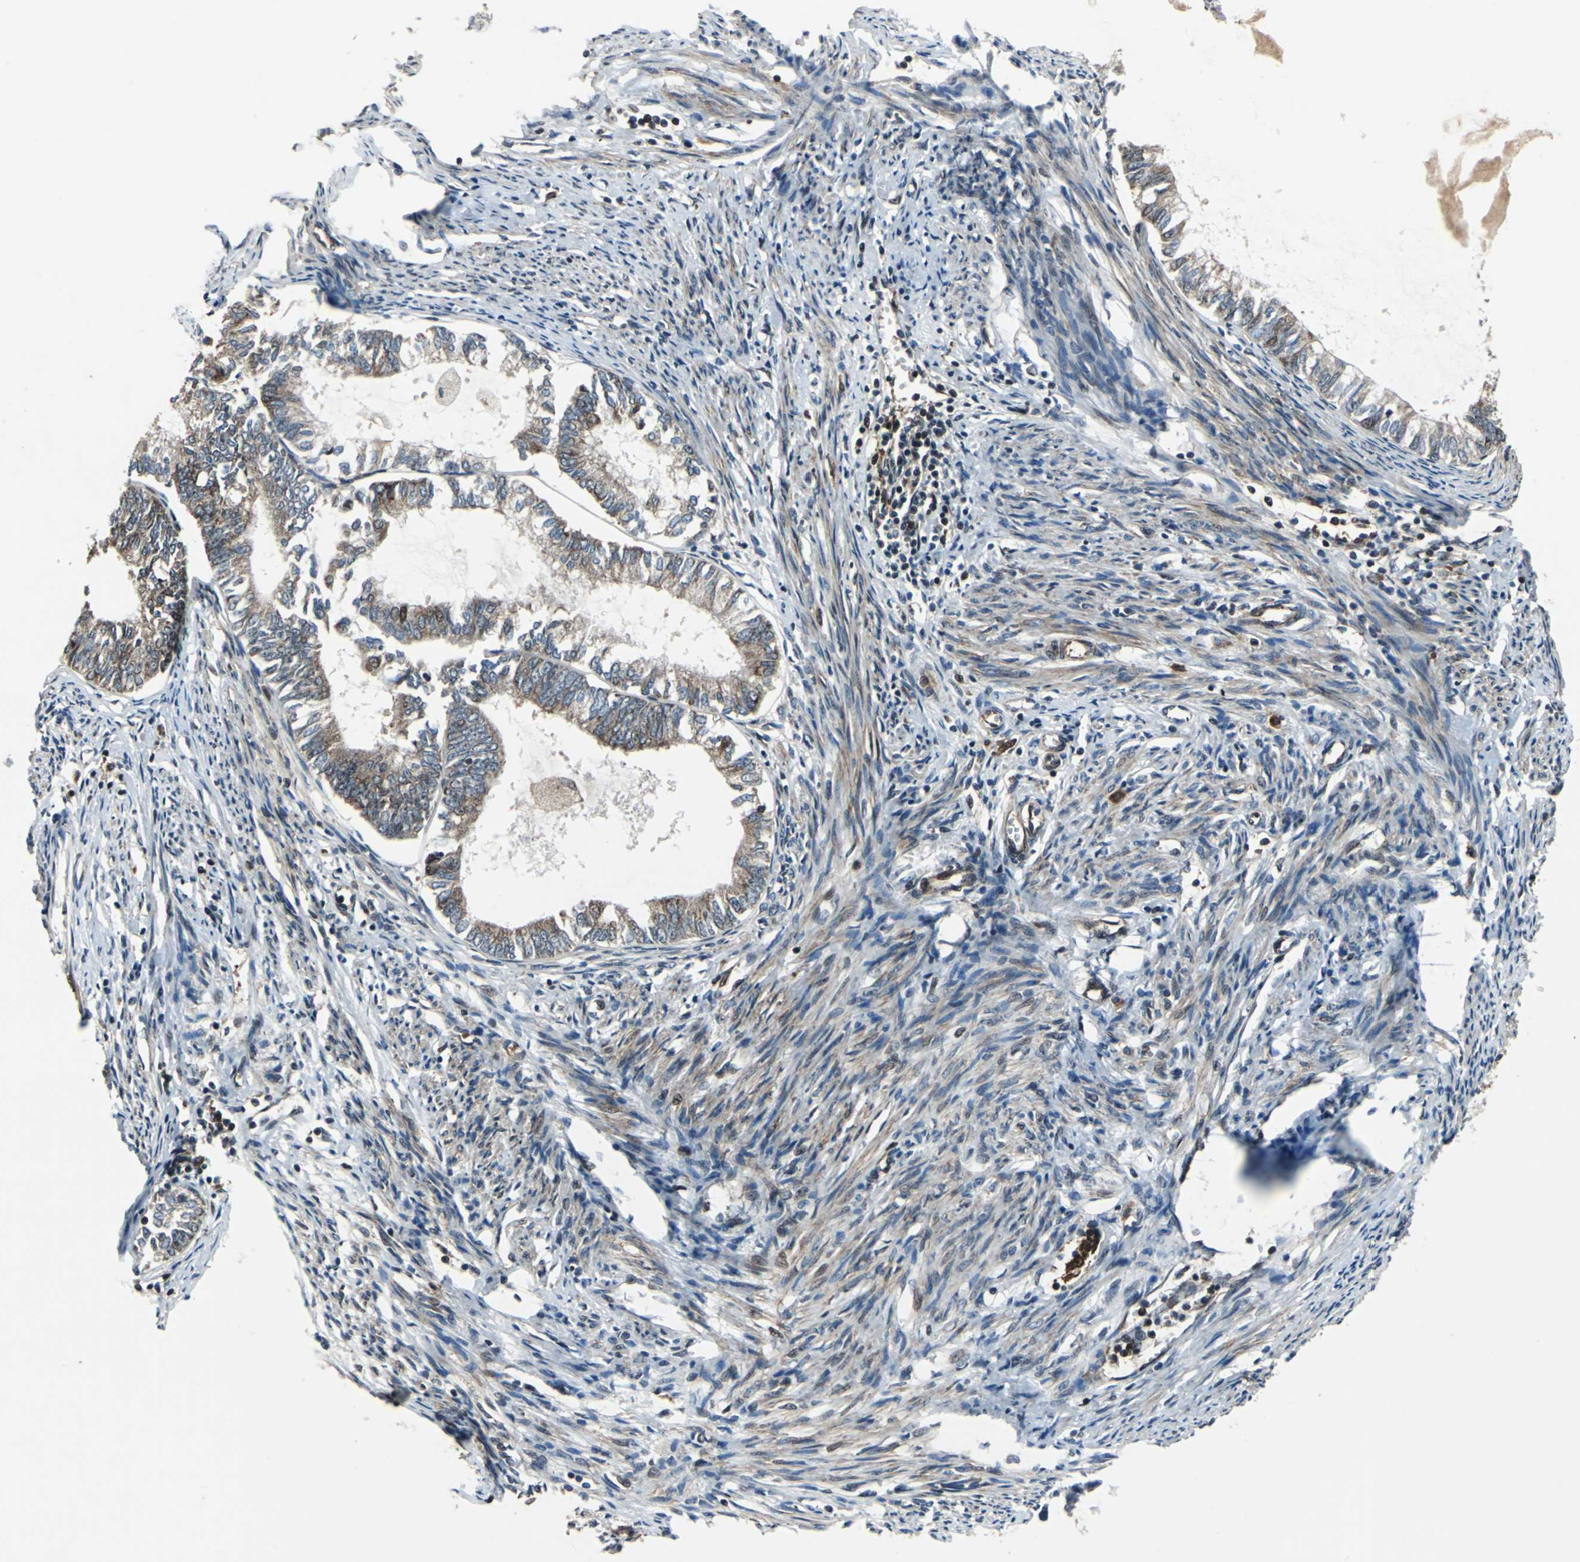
{"staining": {"intensity": "weak", "quantity": "25%-75%", "location": "cytoplasmic/membranous,nuclear"}, "tissue": "endometrial cancer", "cell_type": "Tumor cells", "image_type": "cancer", "snomed": [{"axis": "morphology", "description": "Adenocarcinoma, NOS"}, {"axis": "topography", "description": "Endometrium"}], "caption": "IHC staining of adenocarcinoma (endometrial), which exhibits low levels of weak cytoplasmic/membranous and nuclear positivity in about 25%-75% of tumor cells indicating weak cytoplasmic/membranous and nuclear protein expression. The staining was performed using DAB (3,3'-diaminobenzidine) (brown) for protein detection and nuclei were counterstained in hematoxylin (blue).", "gene": "AATF", "patient": {"sex": "female", "age": 86}}